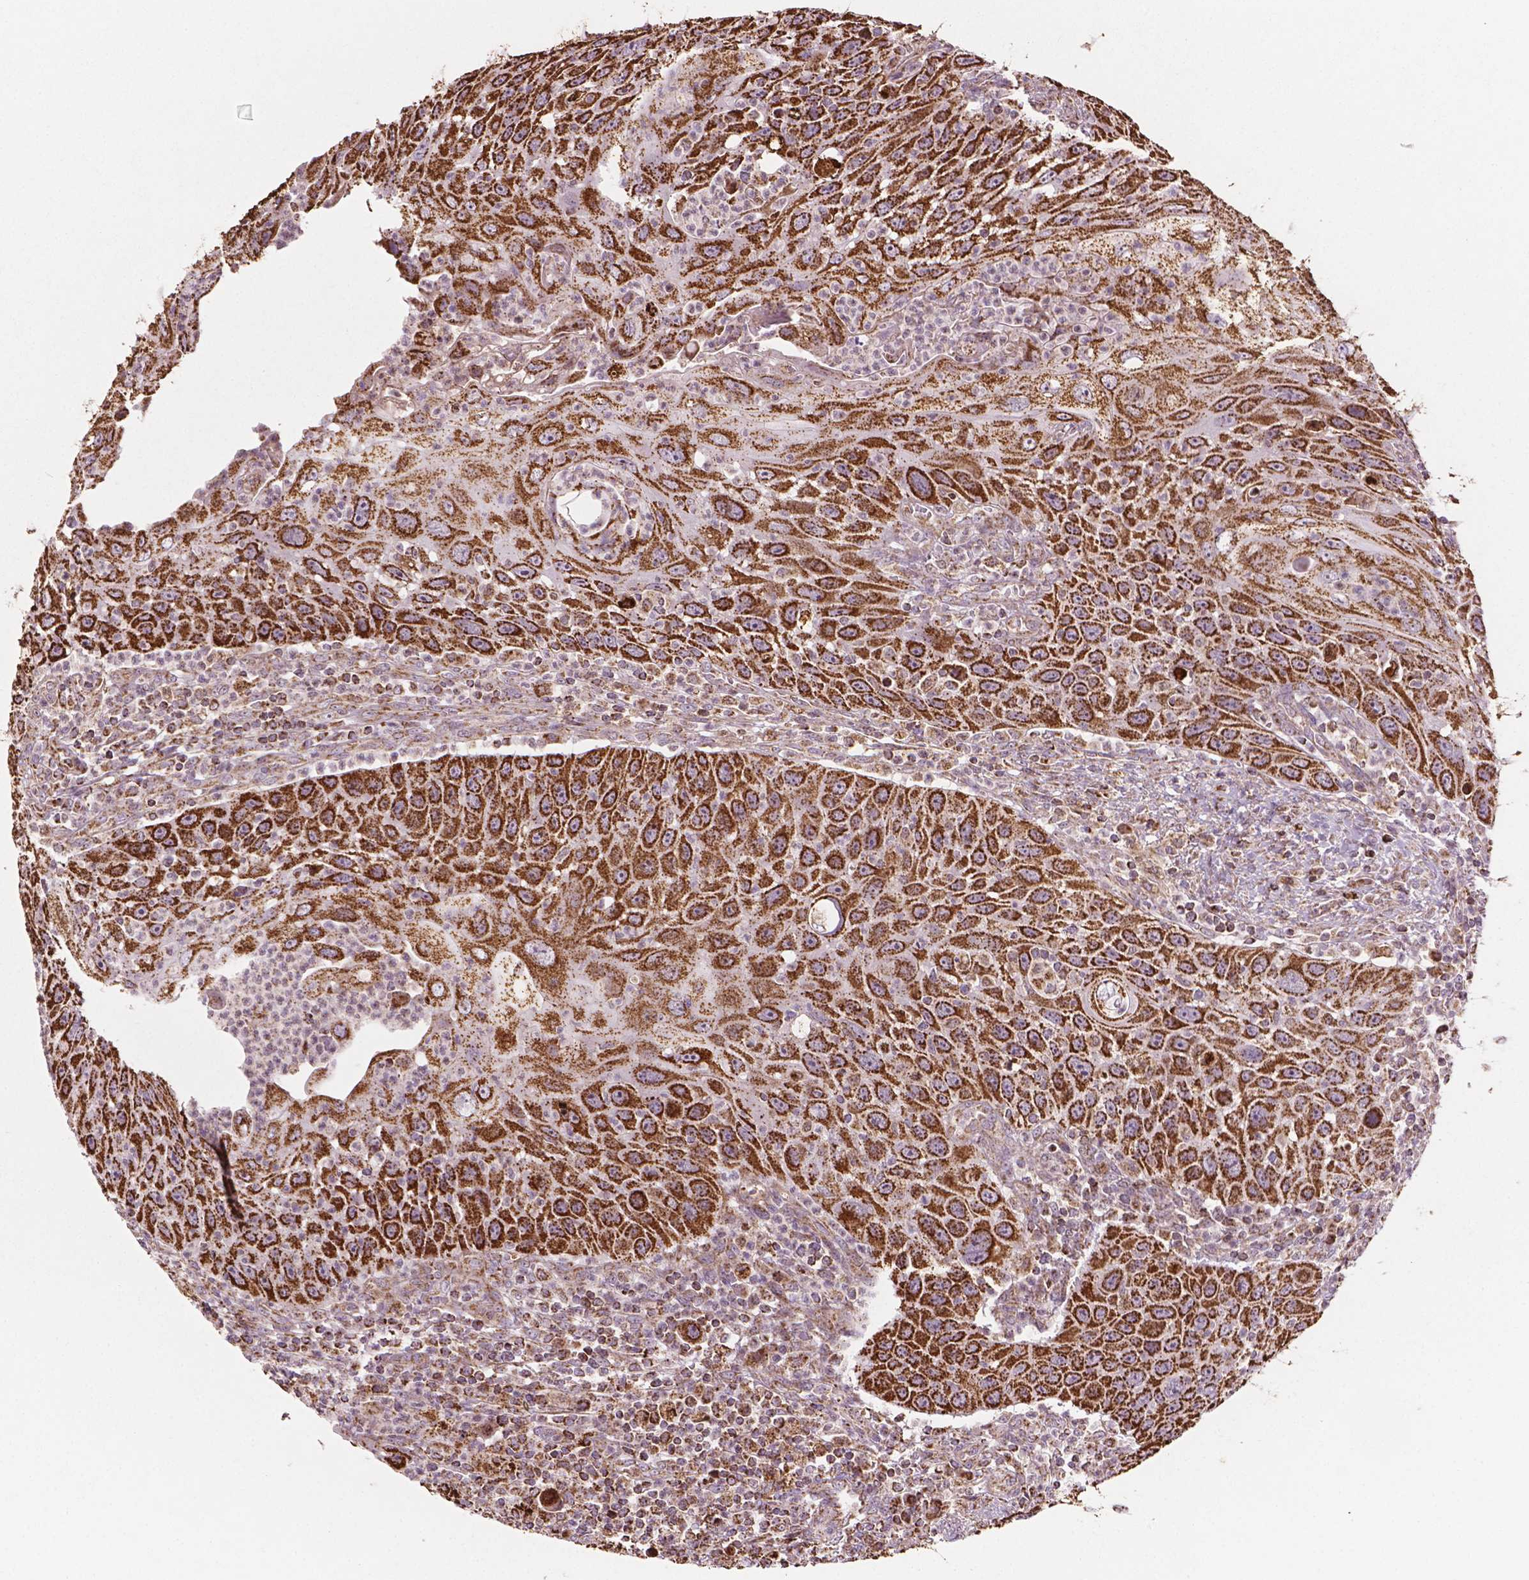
{"staining": {"intensity": "moderate", "quantity": ">75%", "location": "cytoplasmic/membranous"}, "tissue": "head and neck cancer", "cell_type": "Tumor cells", "image_type": "cancer", "snomed": [{"axis": "morphology", "description": "Squamous cell carcinoma, NOS"}, {"axis": "topography", "description": "Head-Neck"}], "caption": "Protein expression analysis of head and neck cancer reveals moderate cytoplasmic/membranous staining in about >75% of tumor cells.", "gene": "HS3ST3A1", "patient": {"sex": "male", "age": 69}}